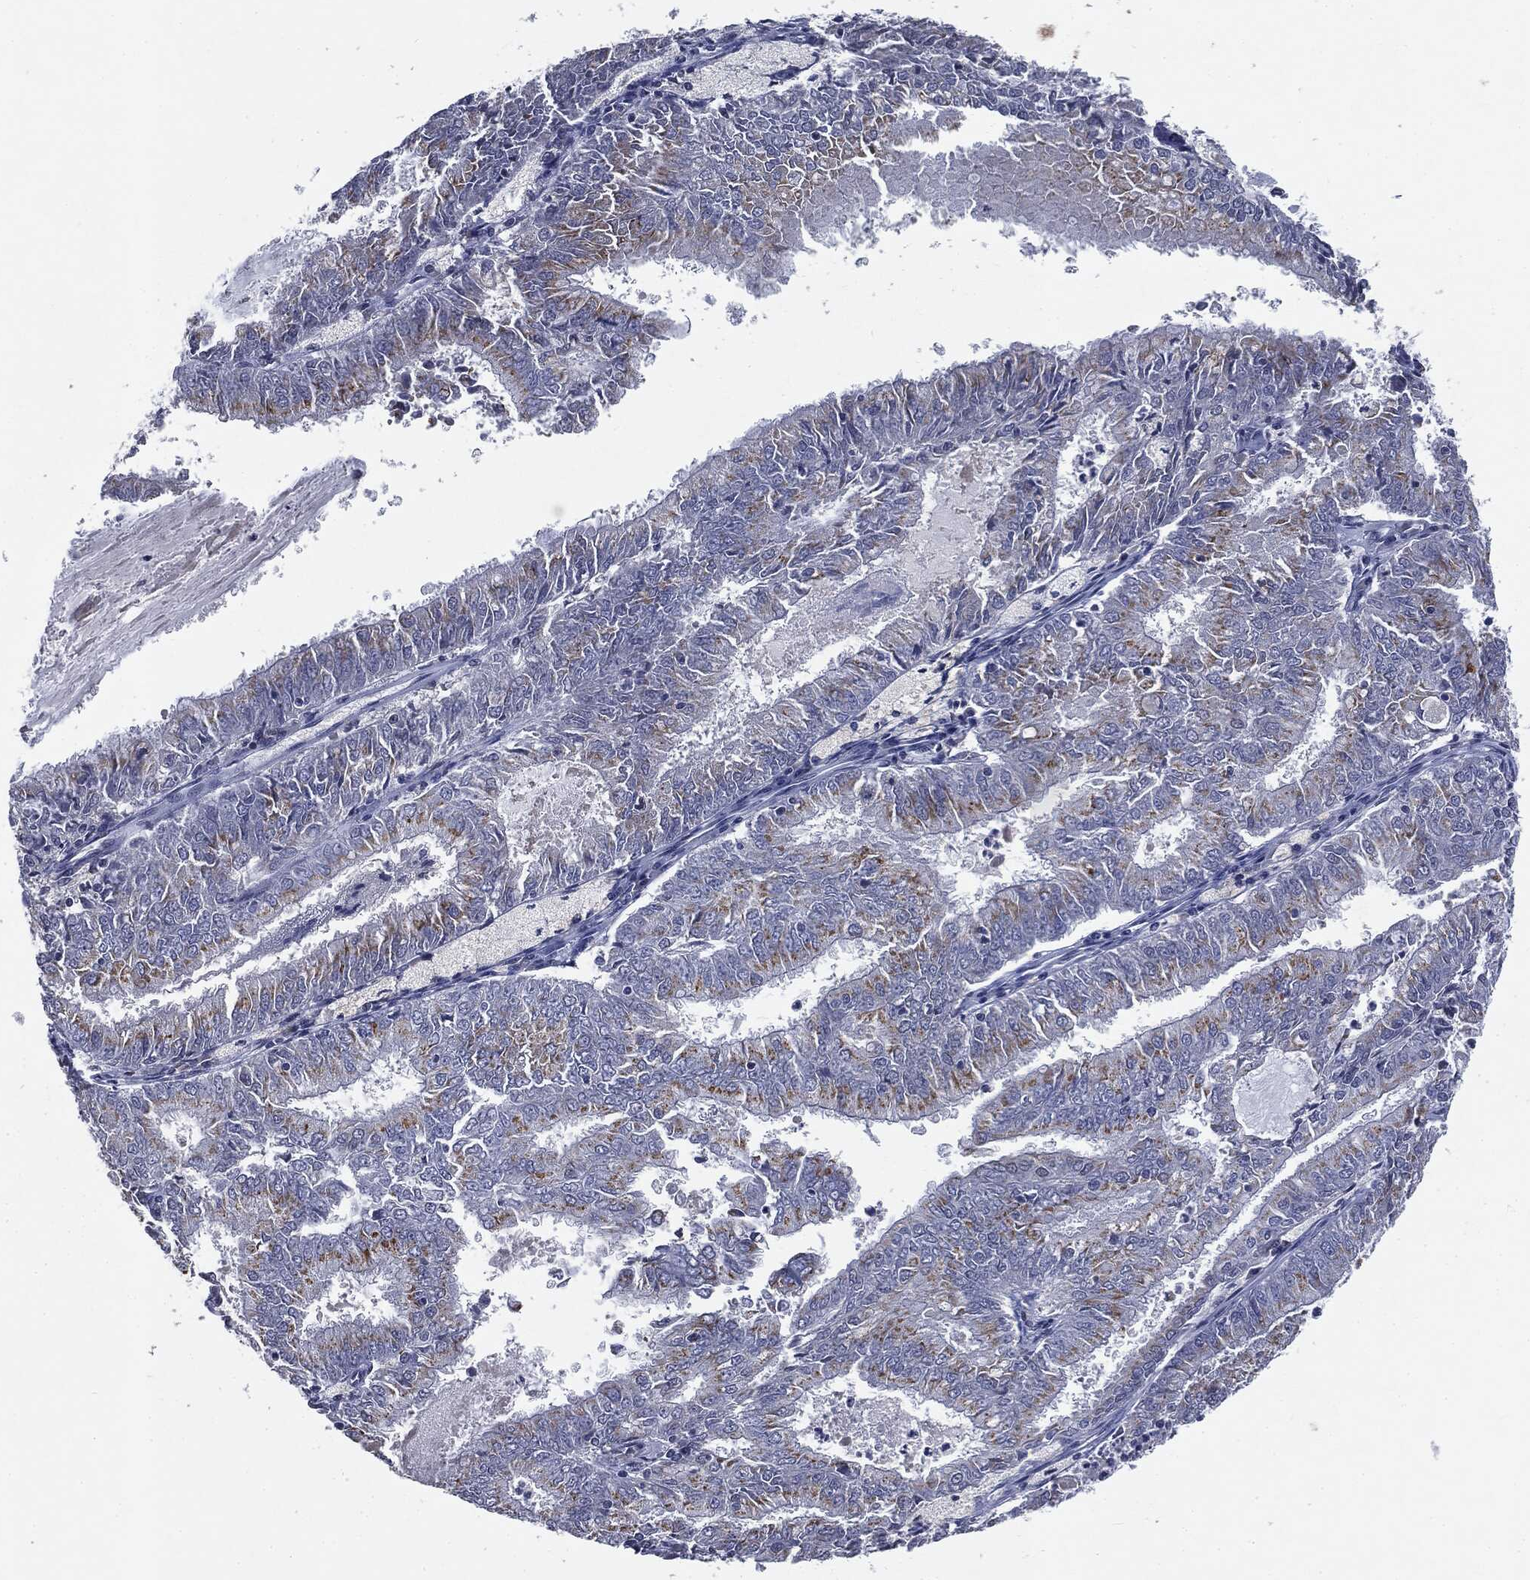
{"staining": {"intensity": "weak", "quantity": "<25%", "location": "cytoplasmic/membranous"}, "tissue": "endometrial cancer", "cell_type": "Tumor cells", "image_type": "cancer", "snomed": [{"axis": "morphology", "description": "Adenocarcinoma, NOS"}, {"axis": "topography", "description": "Endometrium"}], "caption": "Protein analysis of endometrial cancer reveals no significant positivity in tumor cells.", "gene": "CASD1", "patient": {"sex": "female", "age": 57}}